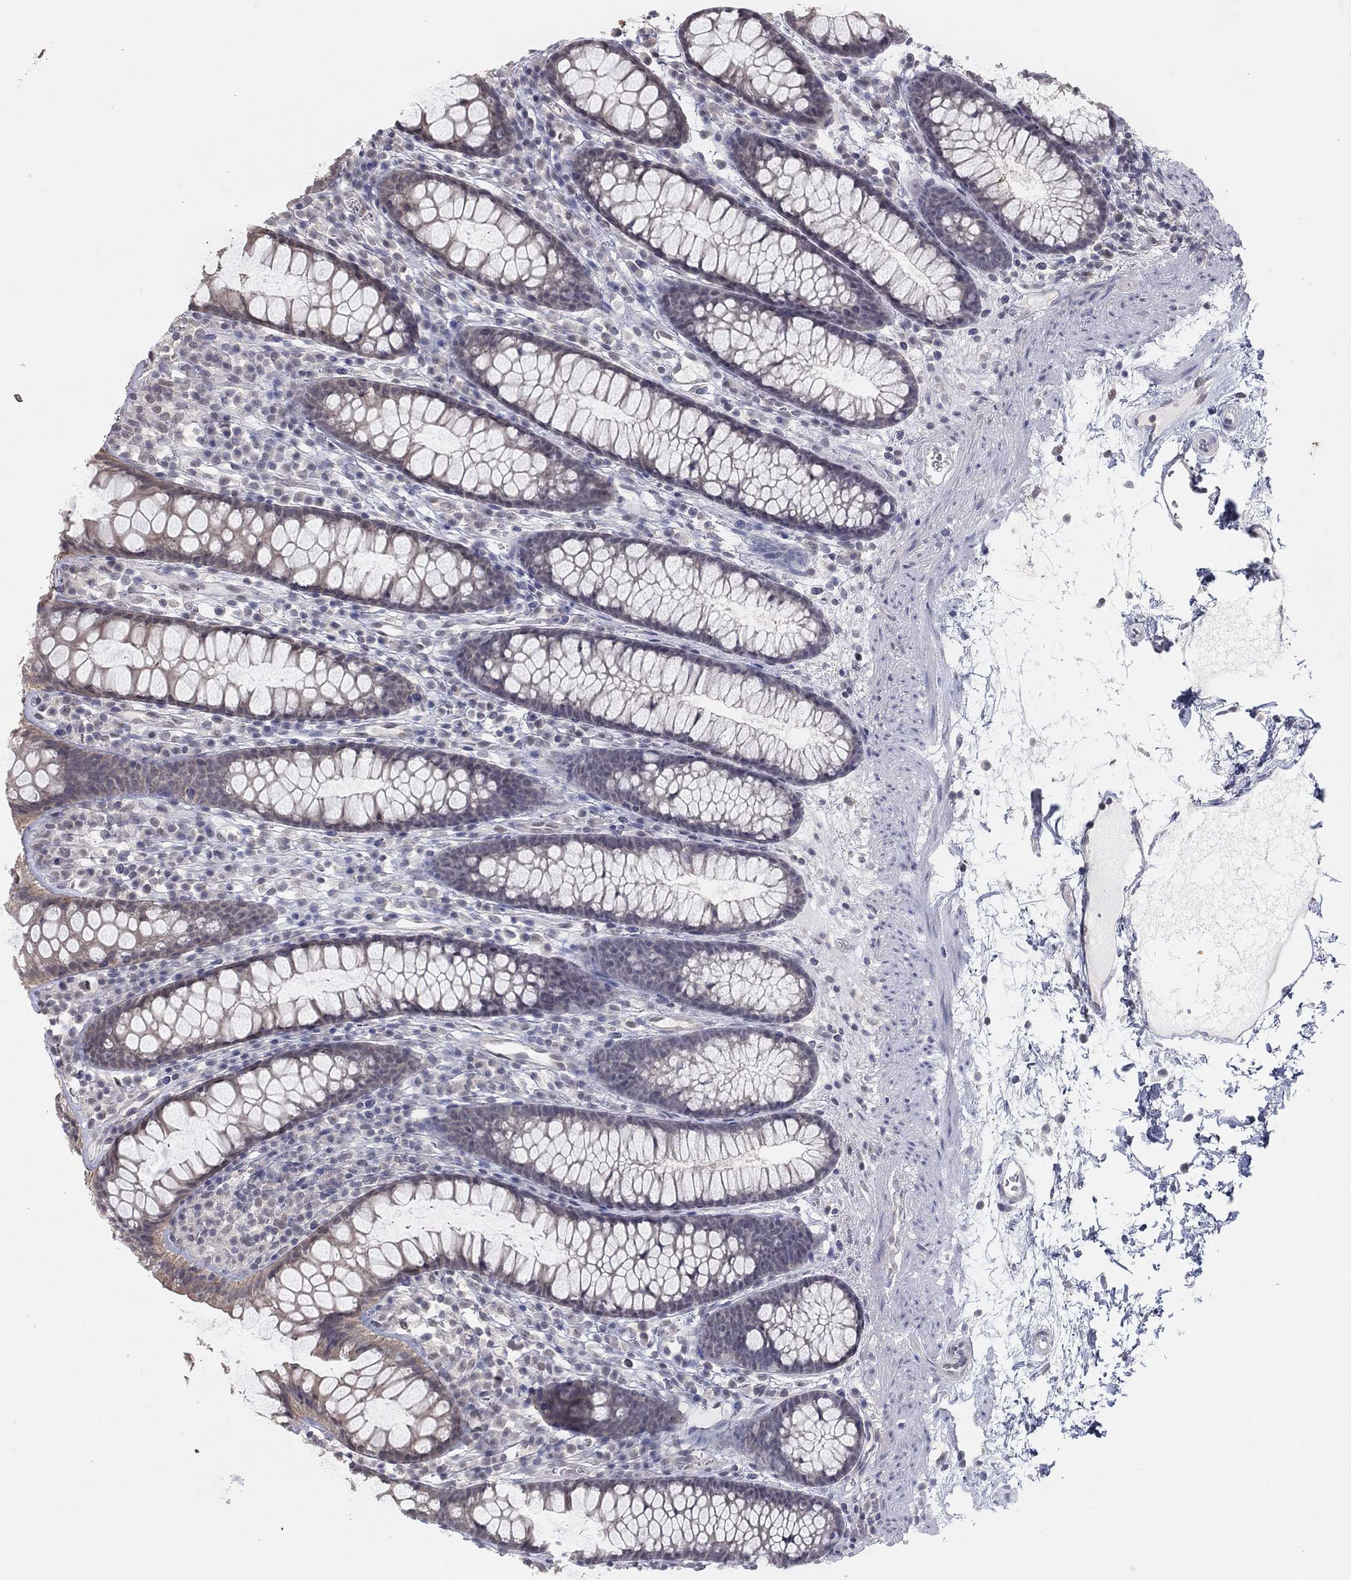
{"staining": {"intensity": "negative", "quantity": "none", "location": "none"}, "tissue": "colon", "cell_type": "Endothelial cells", "image_type": "normal", "snomed": [{"axis": "morphology", "description": "Normal tissue, NOS"}, {"axis": "topography", "description": "Colon"}], "caption": "The micrograph exhibits no staining of endothelial cells in normal colon.", "gene": "SLC22A2", "patient": {"sex": "male", "age": 76}}